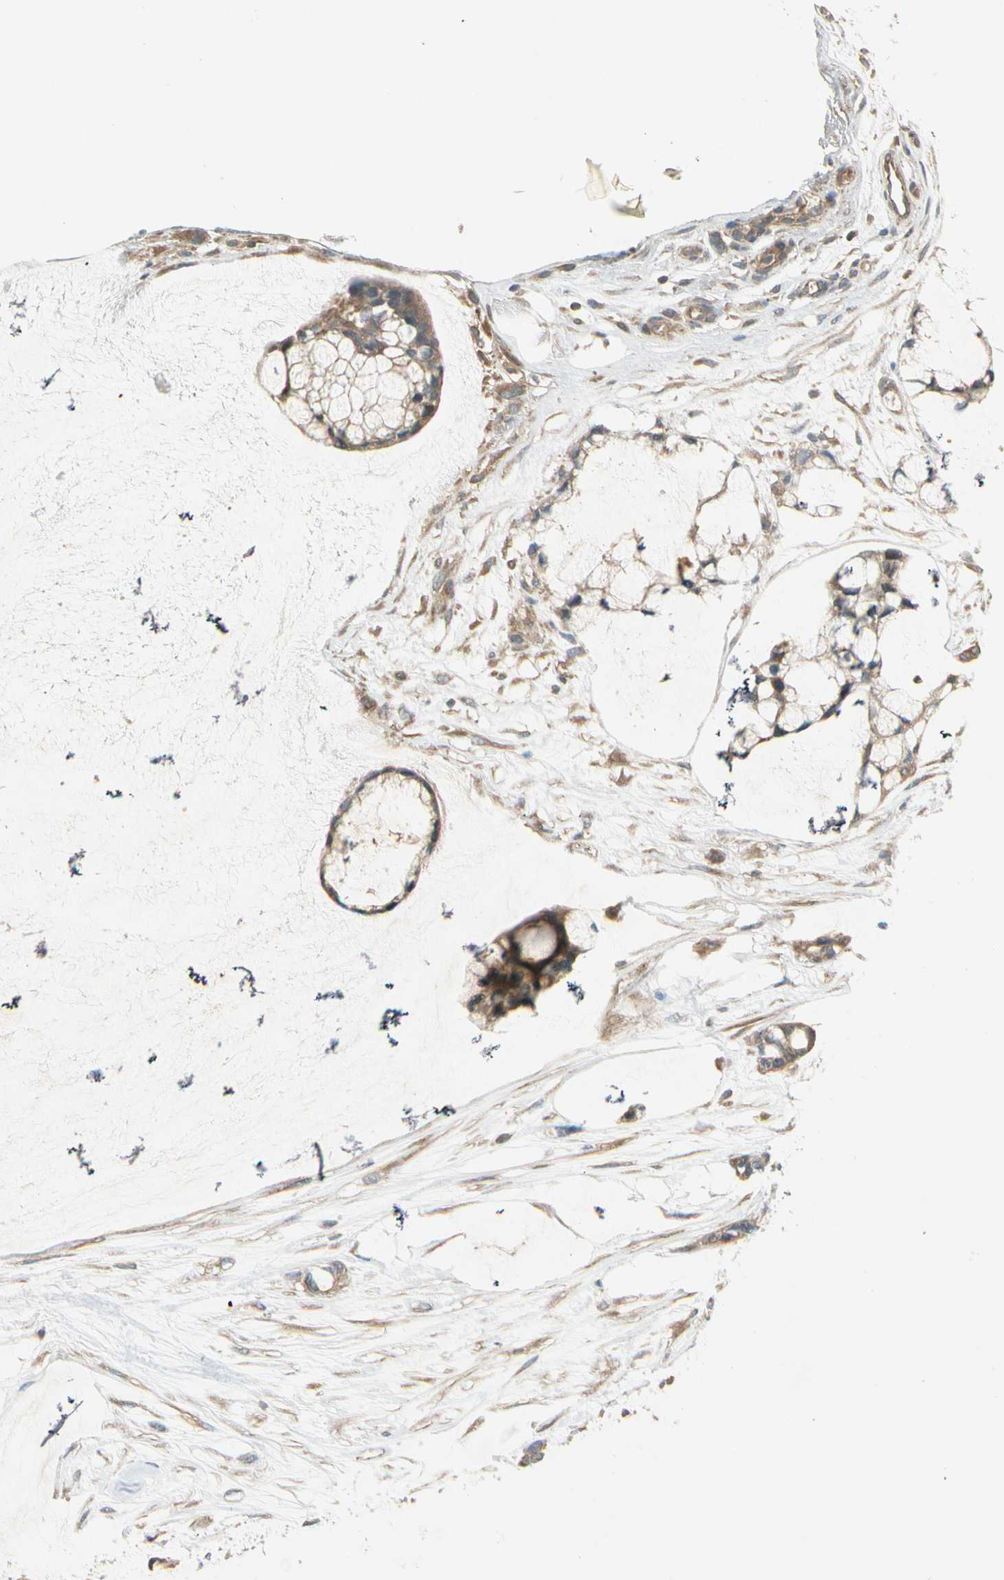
{"staining": {"intensity": "moderate", "quantity": ">75%", "location": "cytoplasmic/membranous"}, "tissue": "ovarian cancer", "cell_type": "Tumor cells", "image_type": "cancer", "snomed": [{"axis": "morphology", "description": "Cystadenocarcinoma, mucinous, NOS"}, {"axis": "topography", "description": "Ovary"}], "caption": "Mucinous cystadenocarcinoma (ovarian) stained with DAB IHC demonstrates medium levels of moderate cytoplasmic/membranous positivity in about >75% of tumor cells.", "gene": "ACVR1", "patient": {"sex": "female", "age": 39}}